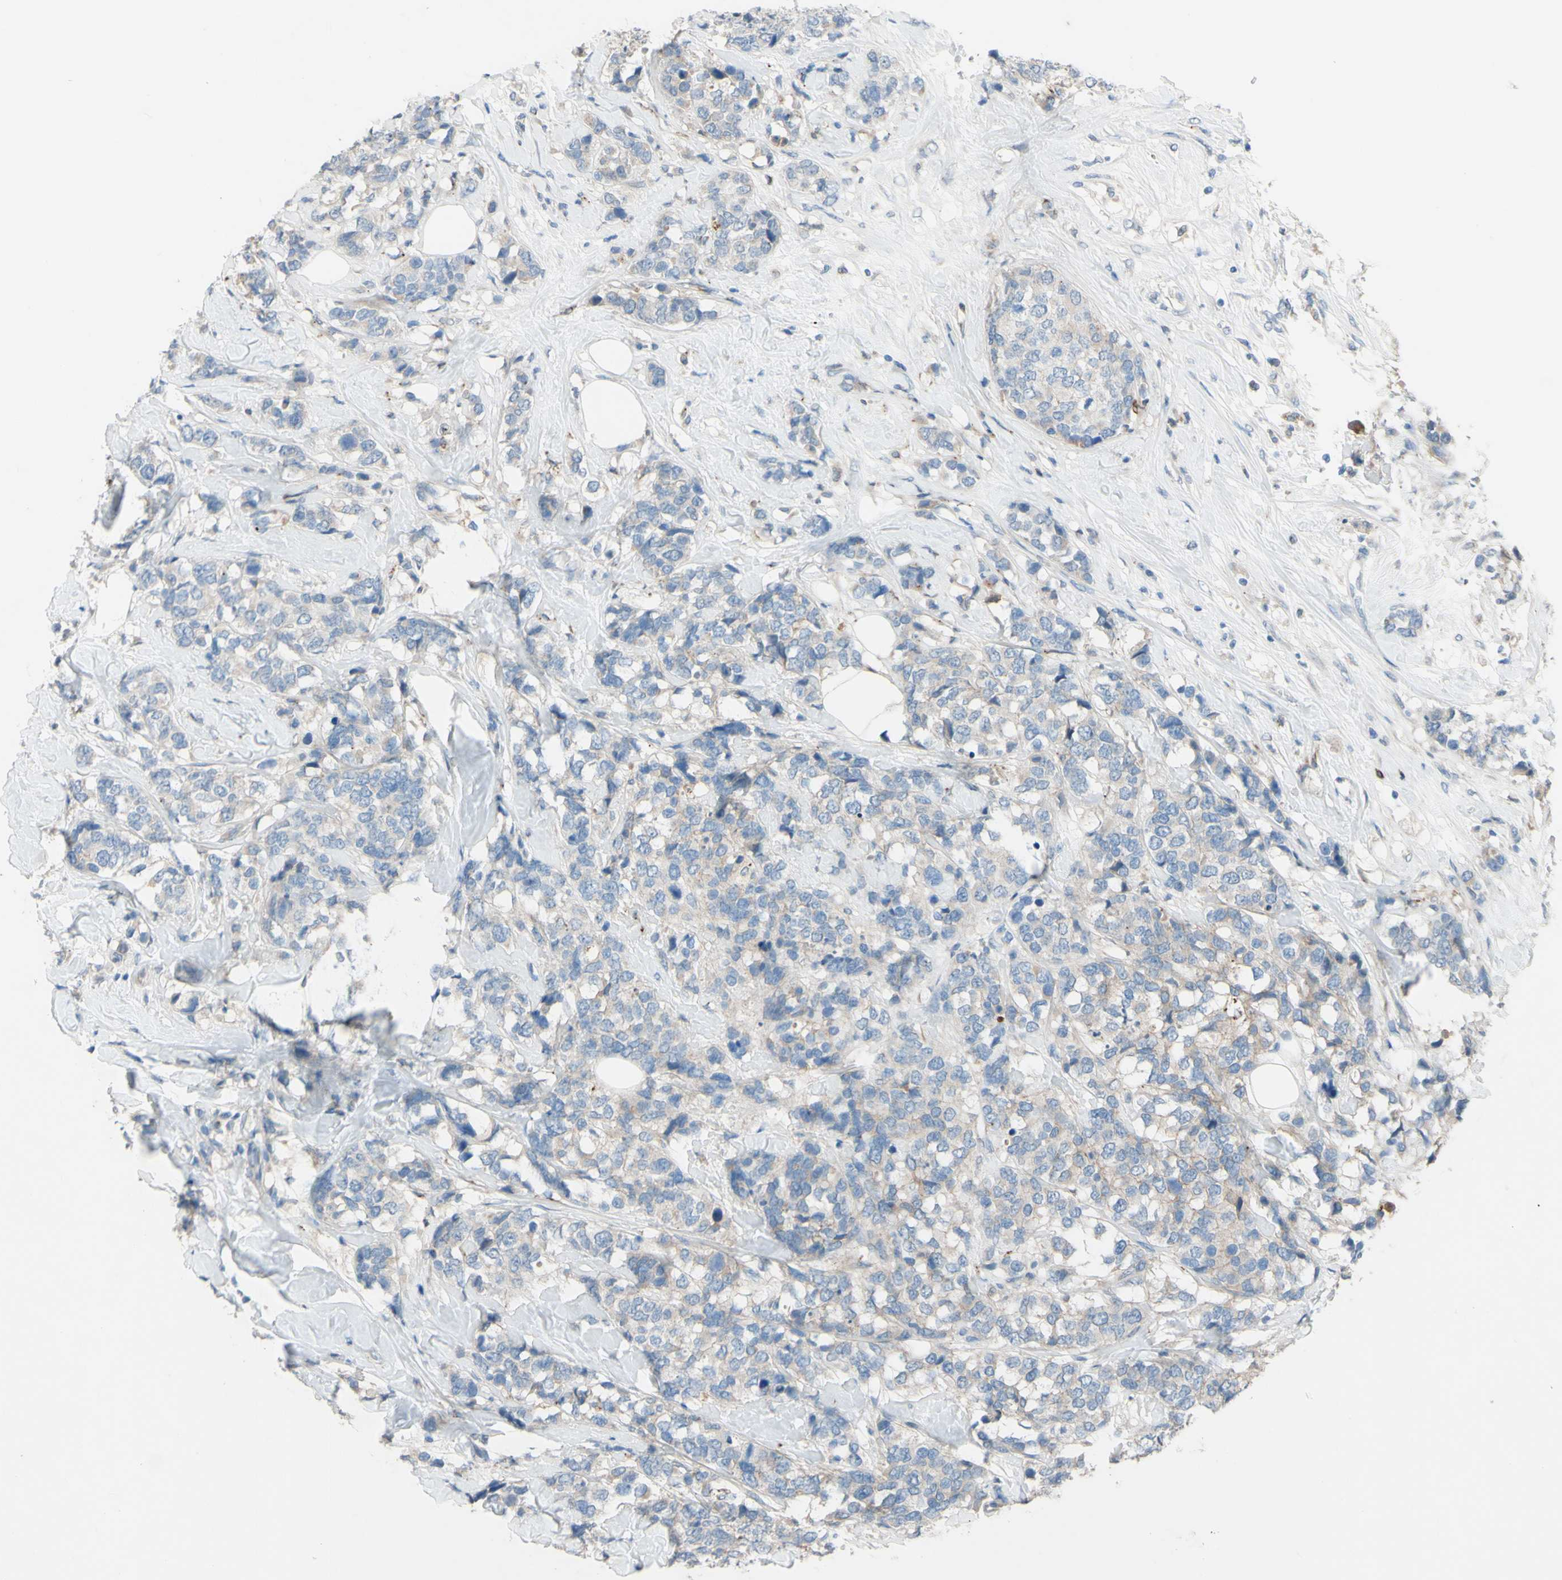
{"staining": {"intensity": "weak", "quantity": "<25%", "location": "cytoplasmic/membranous"}, "tissue": "breast cancer", "cell_type": "Tumor cells", "image_type": "cancer", "snomed": [{"axis": "morphology", "description": "Lobular carcinoma"}, {"axis": "topography", "description": "Breast"}], "caption": "An immunohistochemistry (IHC) photomicrograph of lobular carcinoma (breast) is shown. There is no staining in tumor cells of lobular carcinoma (breast).", "gene": "CDCP1", "patient": {"sex": "female", "age": 59}}